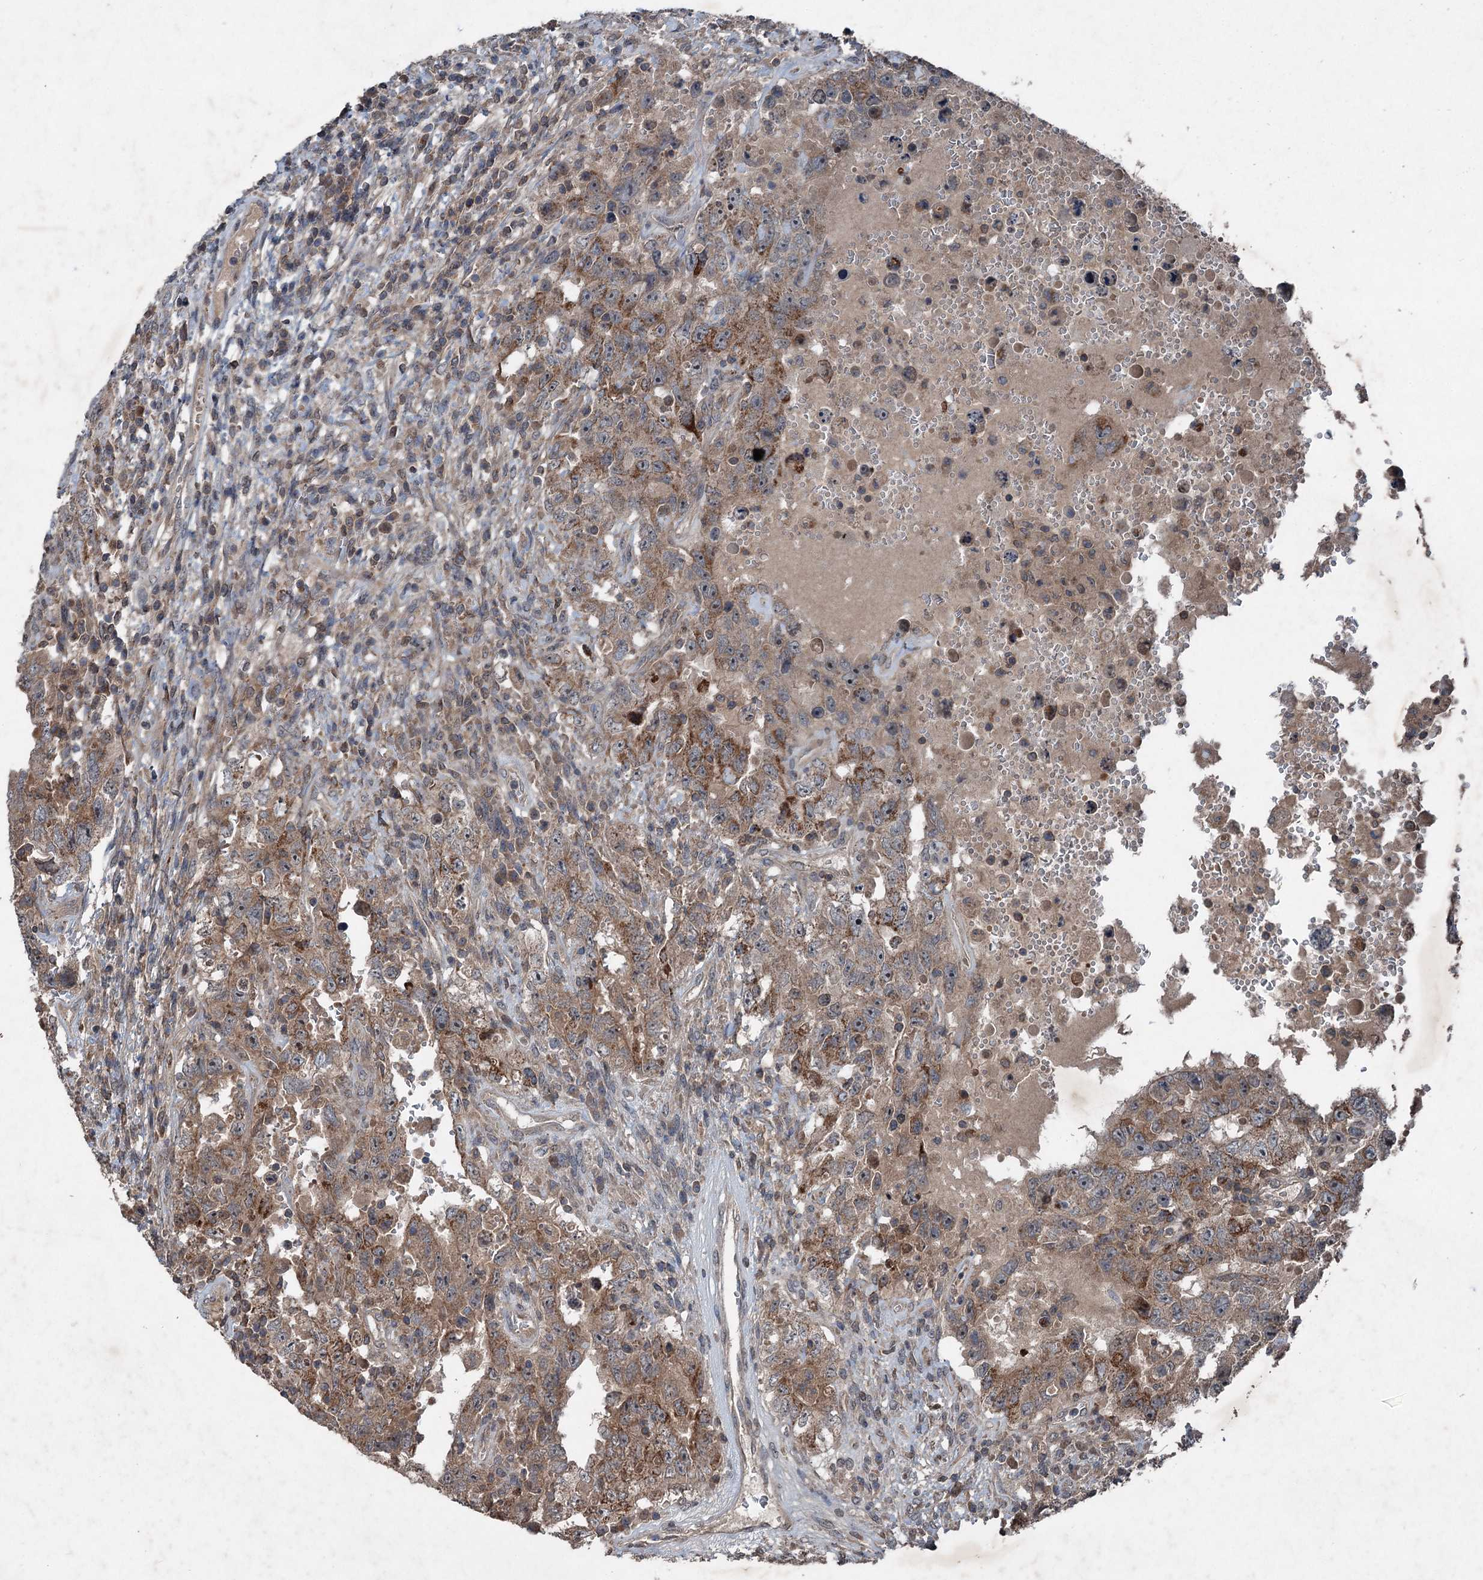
{"staining": {"intensity": "moderate", "quantity": ">75%", "location": "cytoplasmic/membranous"}, "tissue": "testis cancer", "cell_type": "Tumor cells", "image_type": "cancer", "snomed": [{"axis": "morphology", "description": "Carcinoma, Embryonal, NOS"}, {"axis": "topography", "description": "Testis"}], "caption": "Brown immunohistochemical staining in testis cancer (embryonal carcinoma) shows moderate cytoplasmic/membranous positivity in approximately >75% of tumor cells.", "gene": "ALAS1", "patient": {"sex": "male", "age": 26}}